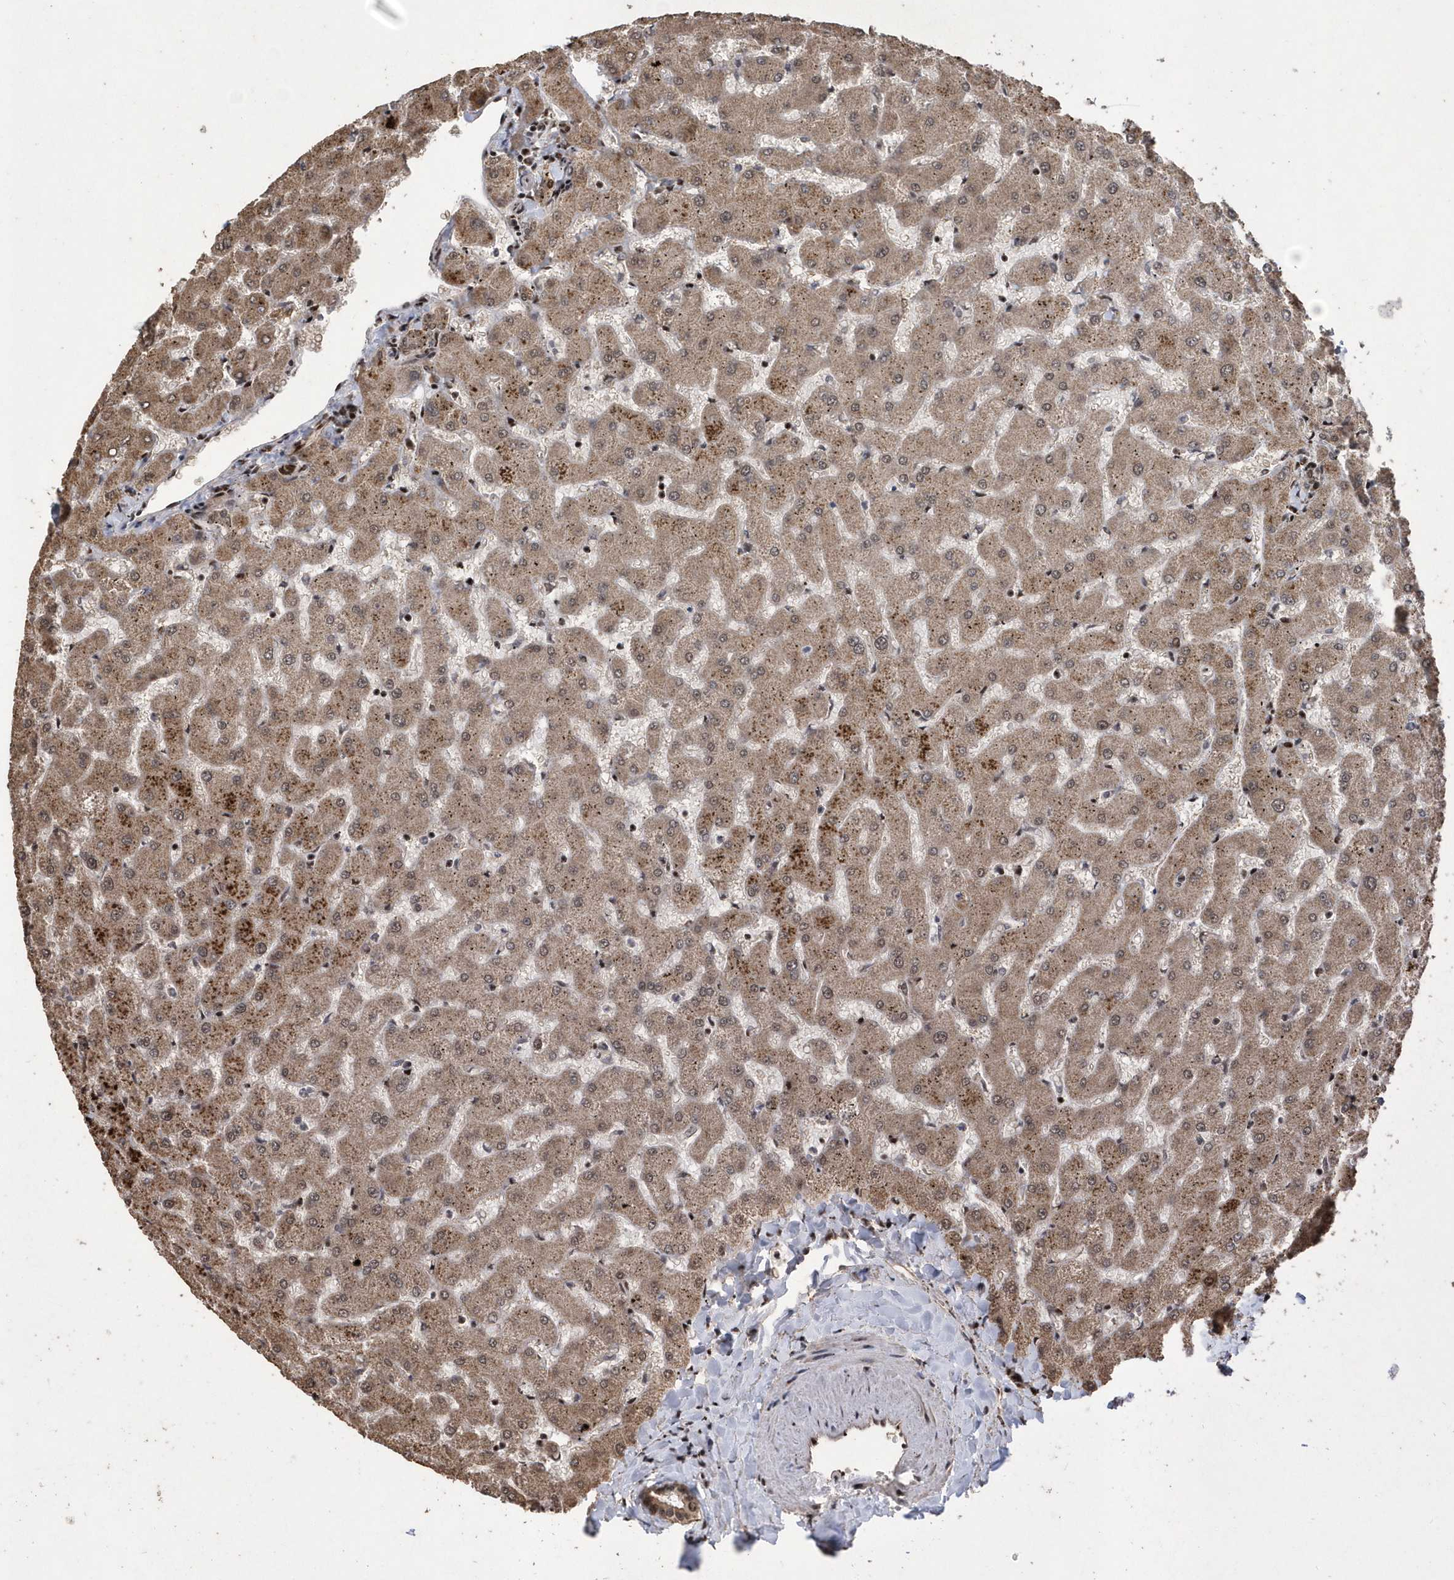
{"staining": {"intensity": "weak", "quantity": ">75%", "location": "nuclear"}, "tissue": "liver", "cell_type": "Cholangiocytes", "image_type": "normal", "snomed": [{"axis": "morphology", "description": "Normal tissue, NOS"}, {"axis": "topography", "description": "Liver"}], "caption": "The micrograph demonstrates a brown stain indicating the presence of a protein in the nuclear of cholangiocytes in liver. (Brightfield microscopy of DAB IHC at high magnification).", "gene": "INTS12", "patient": {"sex": "female", "age": 63}}